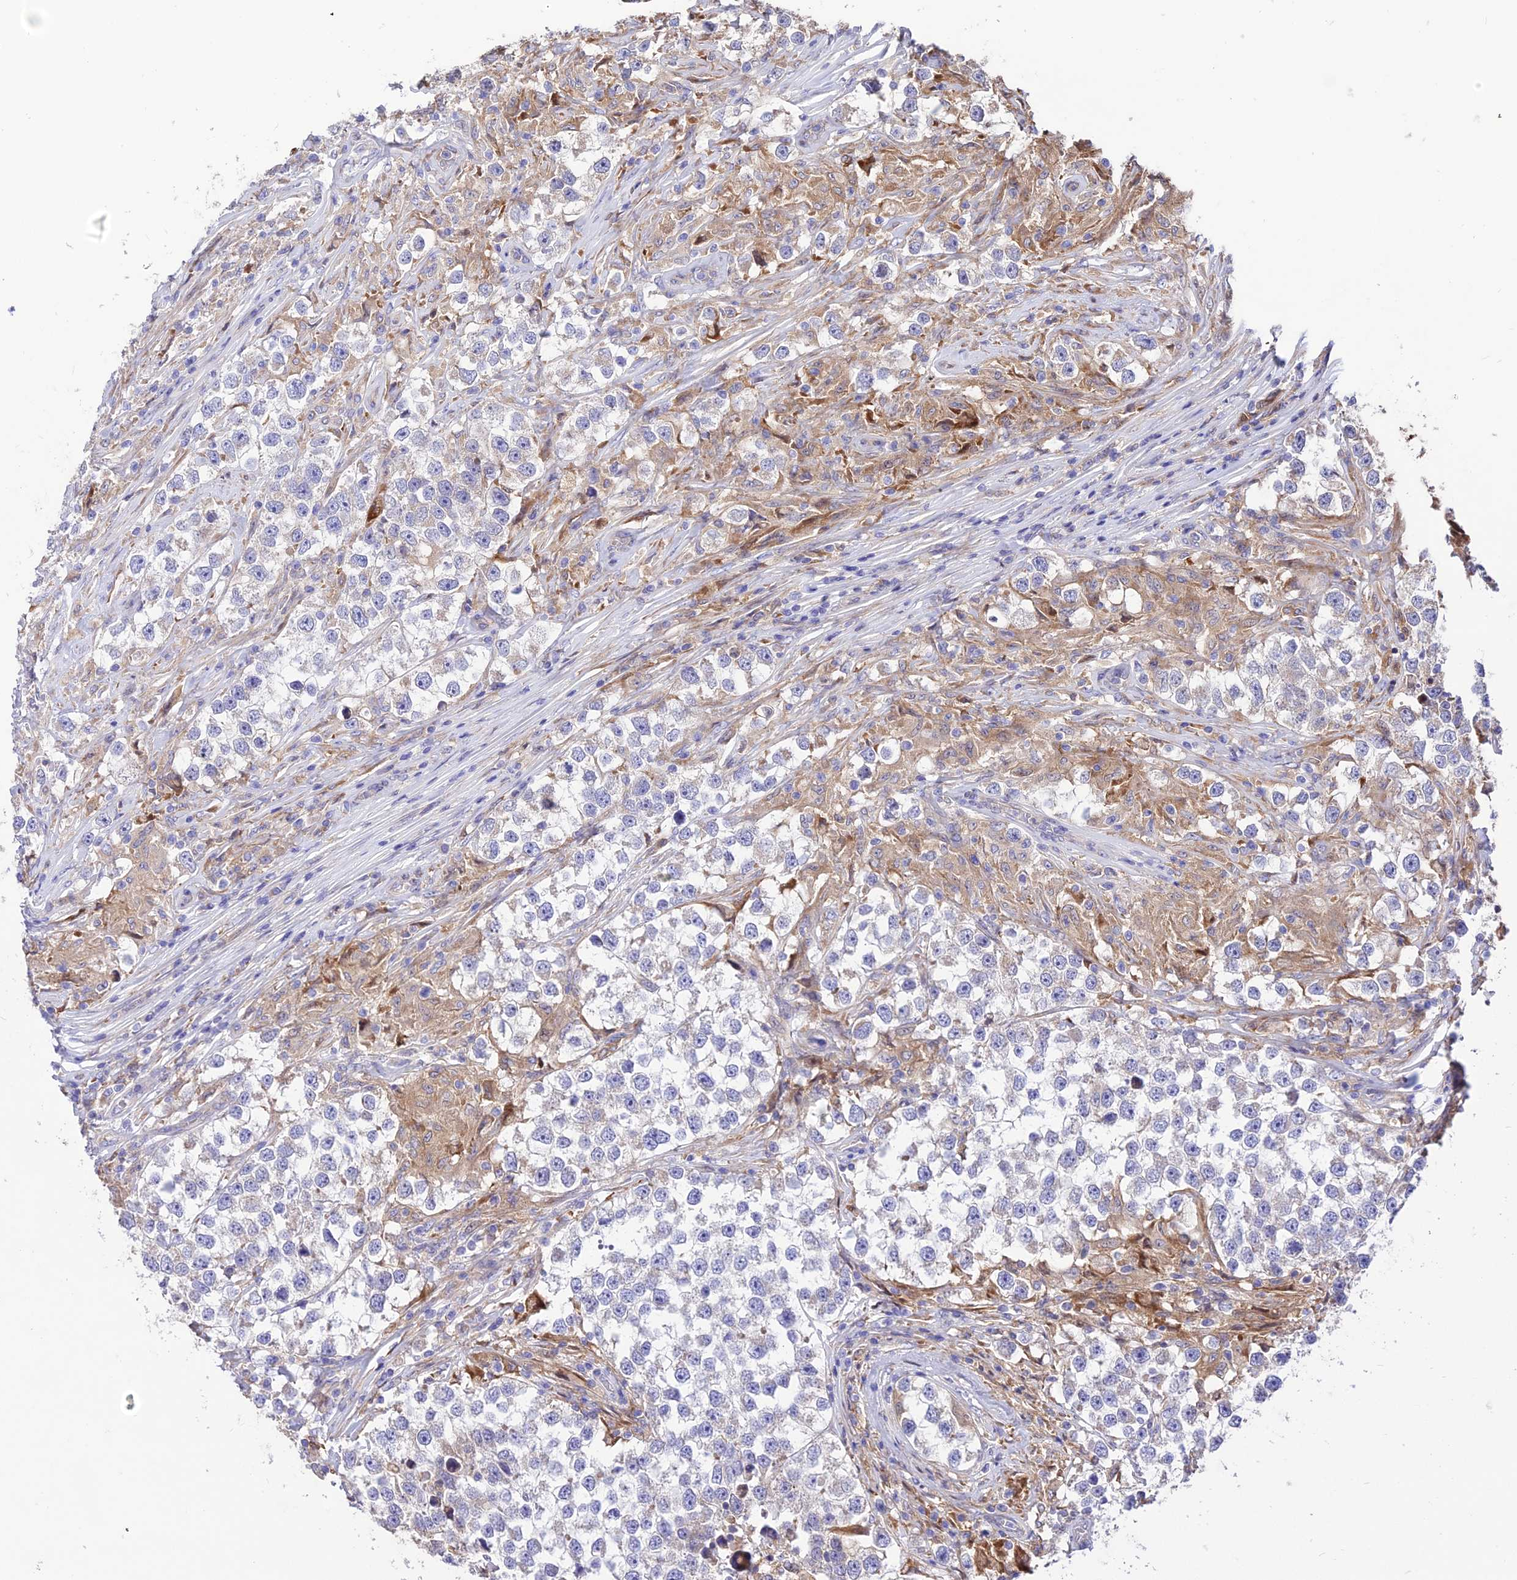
{"staining": {"intensity": "negative", "quantity": "none", "location": "none"}, "tissue": "testis cancer", "cell_type": "Tumor cells", "image_type": "cancer", "snomed": [{"axis": "morphology", "description": "Seminoma, NOS"}, {"axis": "topography", "description": "Testis"}], "caption": "This is an immunohistochemistry micrograph of testis seminoma. There is no staining in tumor cells.", "gene": "ROCK1", "patient": {"sex": "male", "age": 46}}